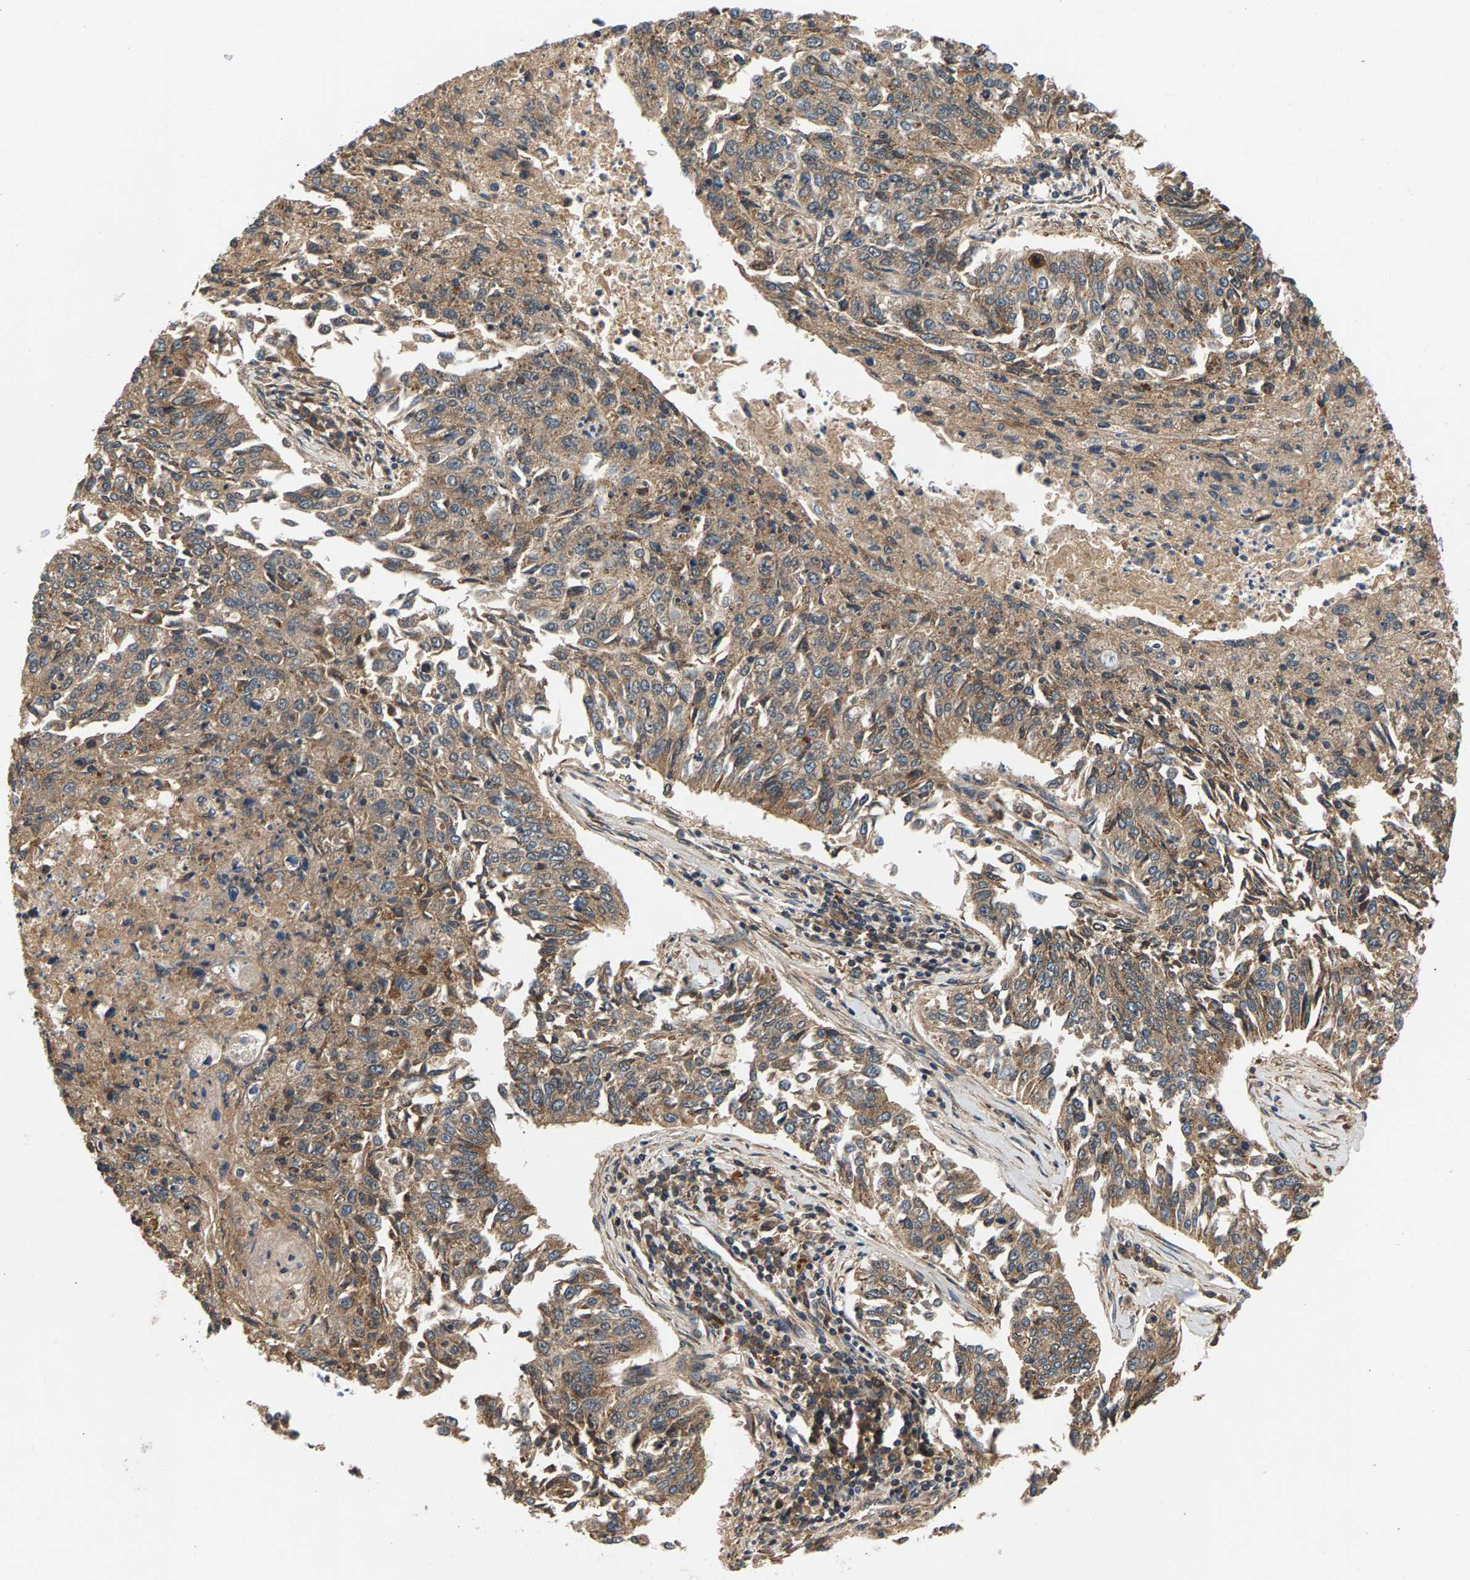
{"staining": {"intensity": "weak", "quantity": ">75%", "location": "cytoplasmic/membranous"}, "tissue": "lung cancer", "cell_type": "Tumor cells", "image_type": "cancer", "snomed": [{"axis": "morphology", "description": "Normal tissue, NOS"}, {"axis": "morphology", "description": "Squamous cell carcinoma, NOS"}, {"axis": "topography", "description": "Cartilage tissue"}, {"axis": "topography", "description": "Bronchus"}, {"axis": "topography", "description": "Lung"}], "caption": "This is an image of immunohistochemistry (IHC) staining of lung squamous cell carcinoma, which shows weak staining in the cytoplasmic/membranous of tumor cells.", "gene": "FAM78A", "patient": {"sex": "female", "age": 49}}